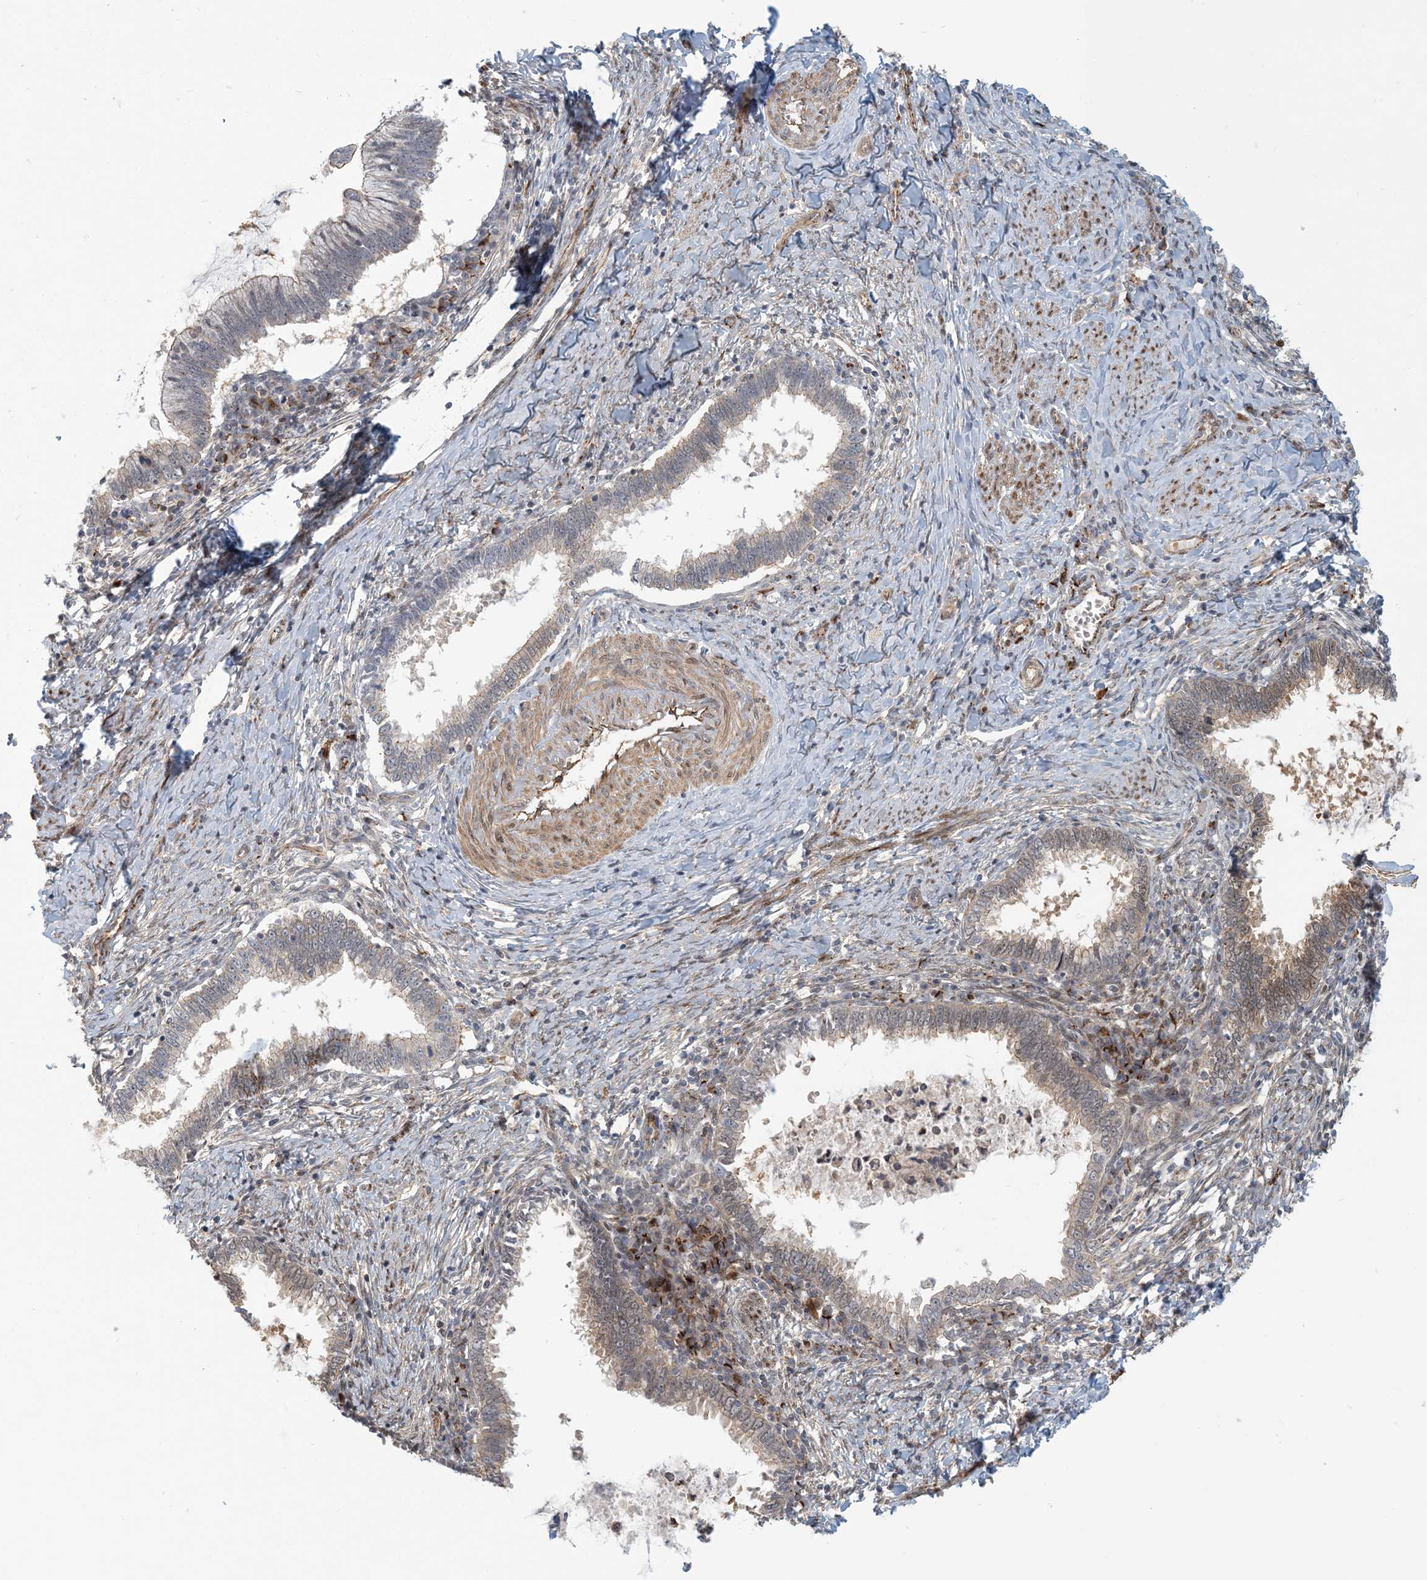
{"staining": {"intensity": "negative", "quantity": "none", "location": "none"}, "tissue": "cervical cancer", "cell_type": "Tumor cells", "image_type": "cancer", "snomed": [{"axis": "morphology", "description": "Adenocarcinoma, NOS"}, {"axis": "topography", "description": "Cervix"}], "caption": "Image shows no significant protein staining in tumor cells of cervical adenocarcinoma.", "gene": "MAPKBP1", "patient": {"sex": "female", "age": 36}}